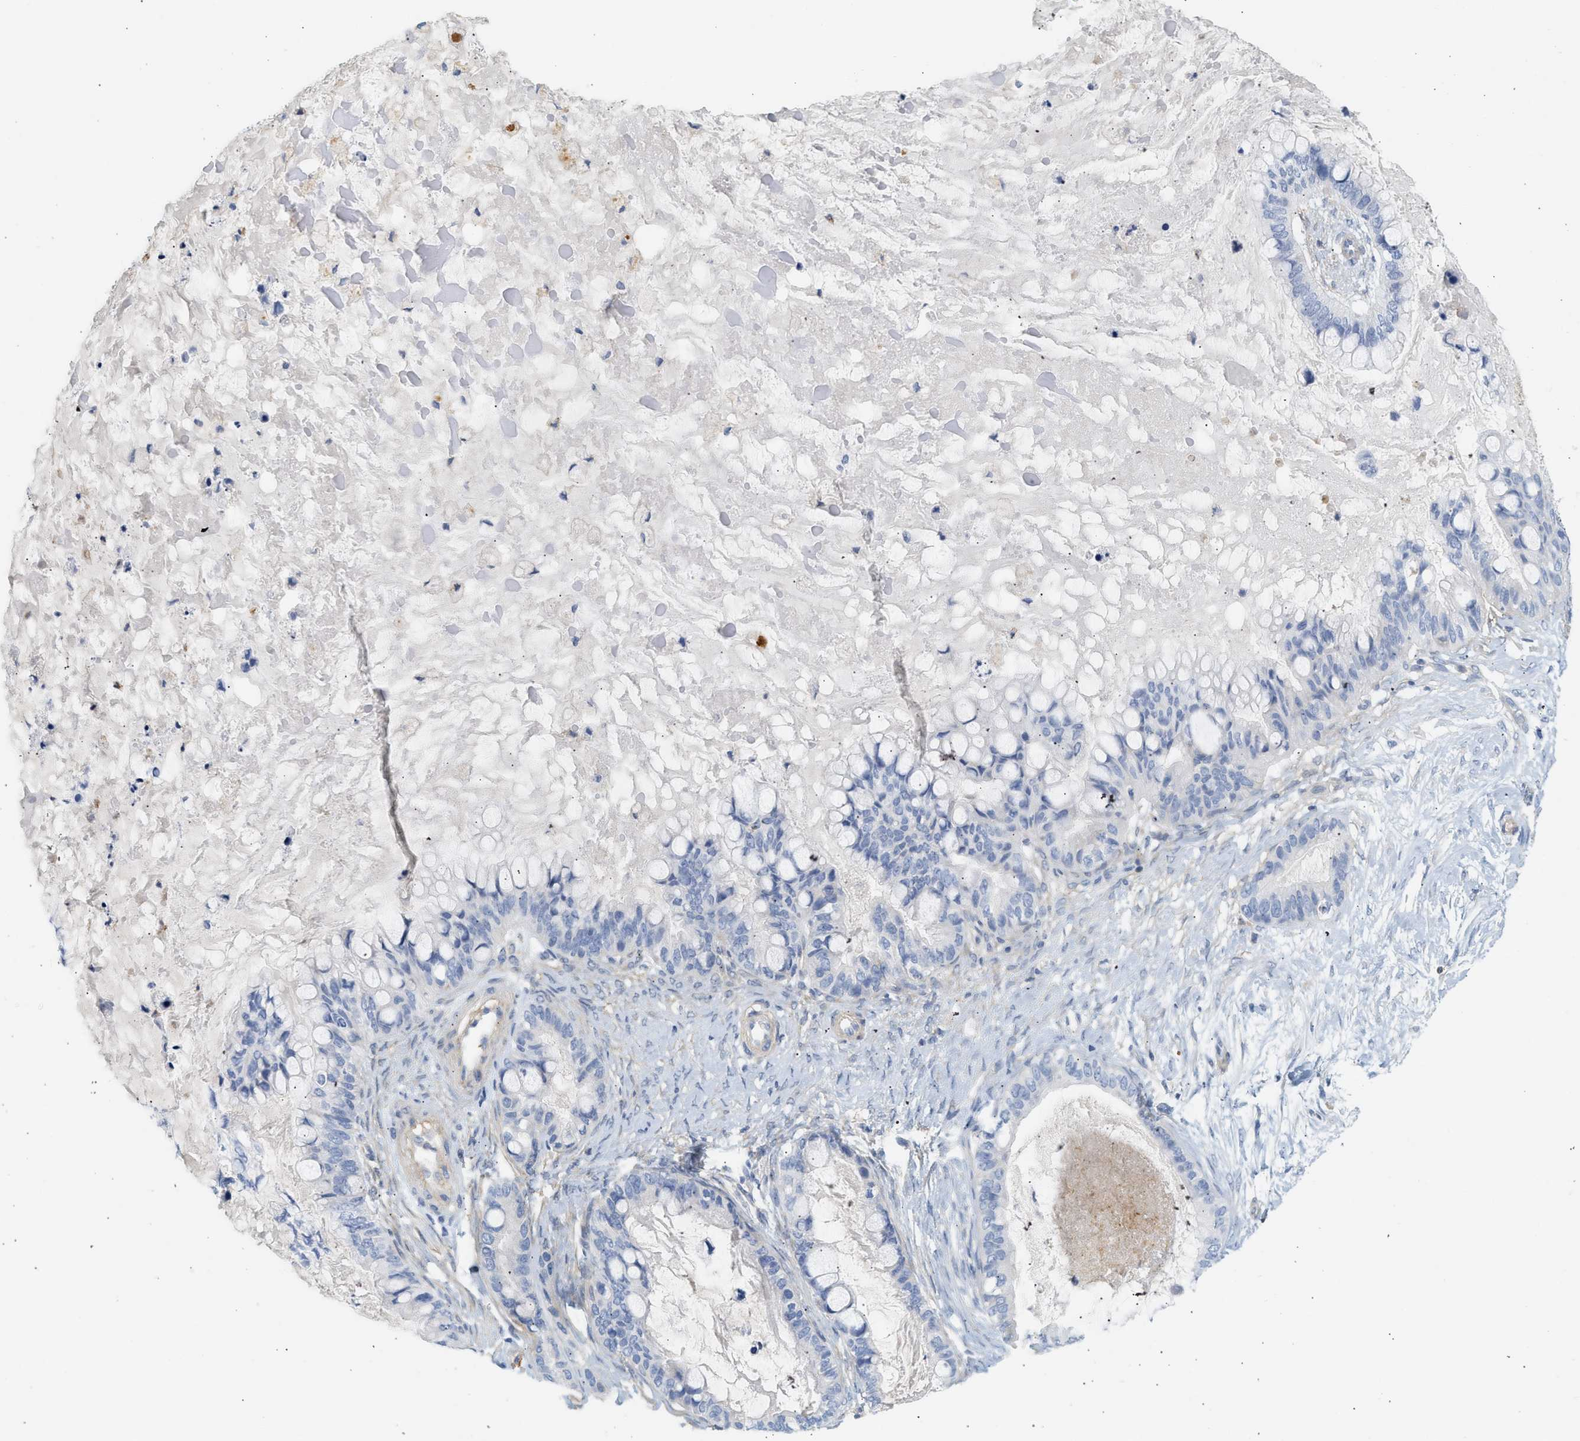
{"staining": {"intensity": "negative", "quantity": "none", "location": "none"}, "tissue": "ovarian cancer", "cell_type": "Tumor cells", "image_type": "cancer", "snomed": [{"axis": "morphology", "description": "Cystadenocarcinoma, mucinous, NOS"}, {"axis": "topography", "description": "Ovary"}], "caption": "Immunohistochemistry (IHC) of human mucinous cystadenocarcinoma (ovarian) displays no expression in tumor cells. Nuclei are stained in blue.", "gene": "BVES", "patient": {"sex": "female", "age": 80}}